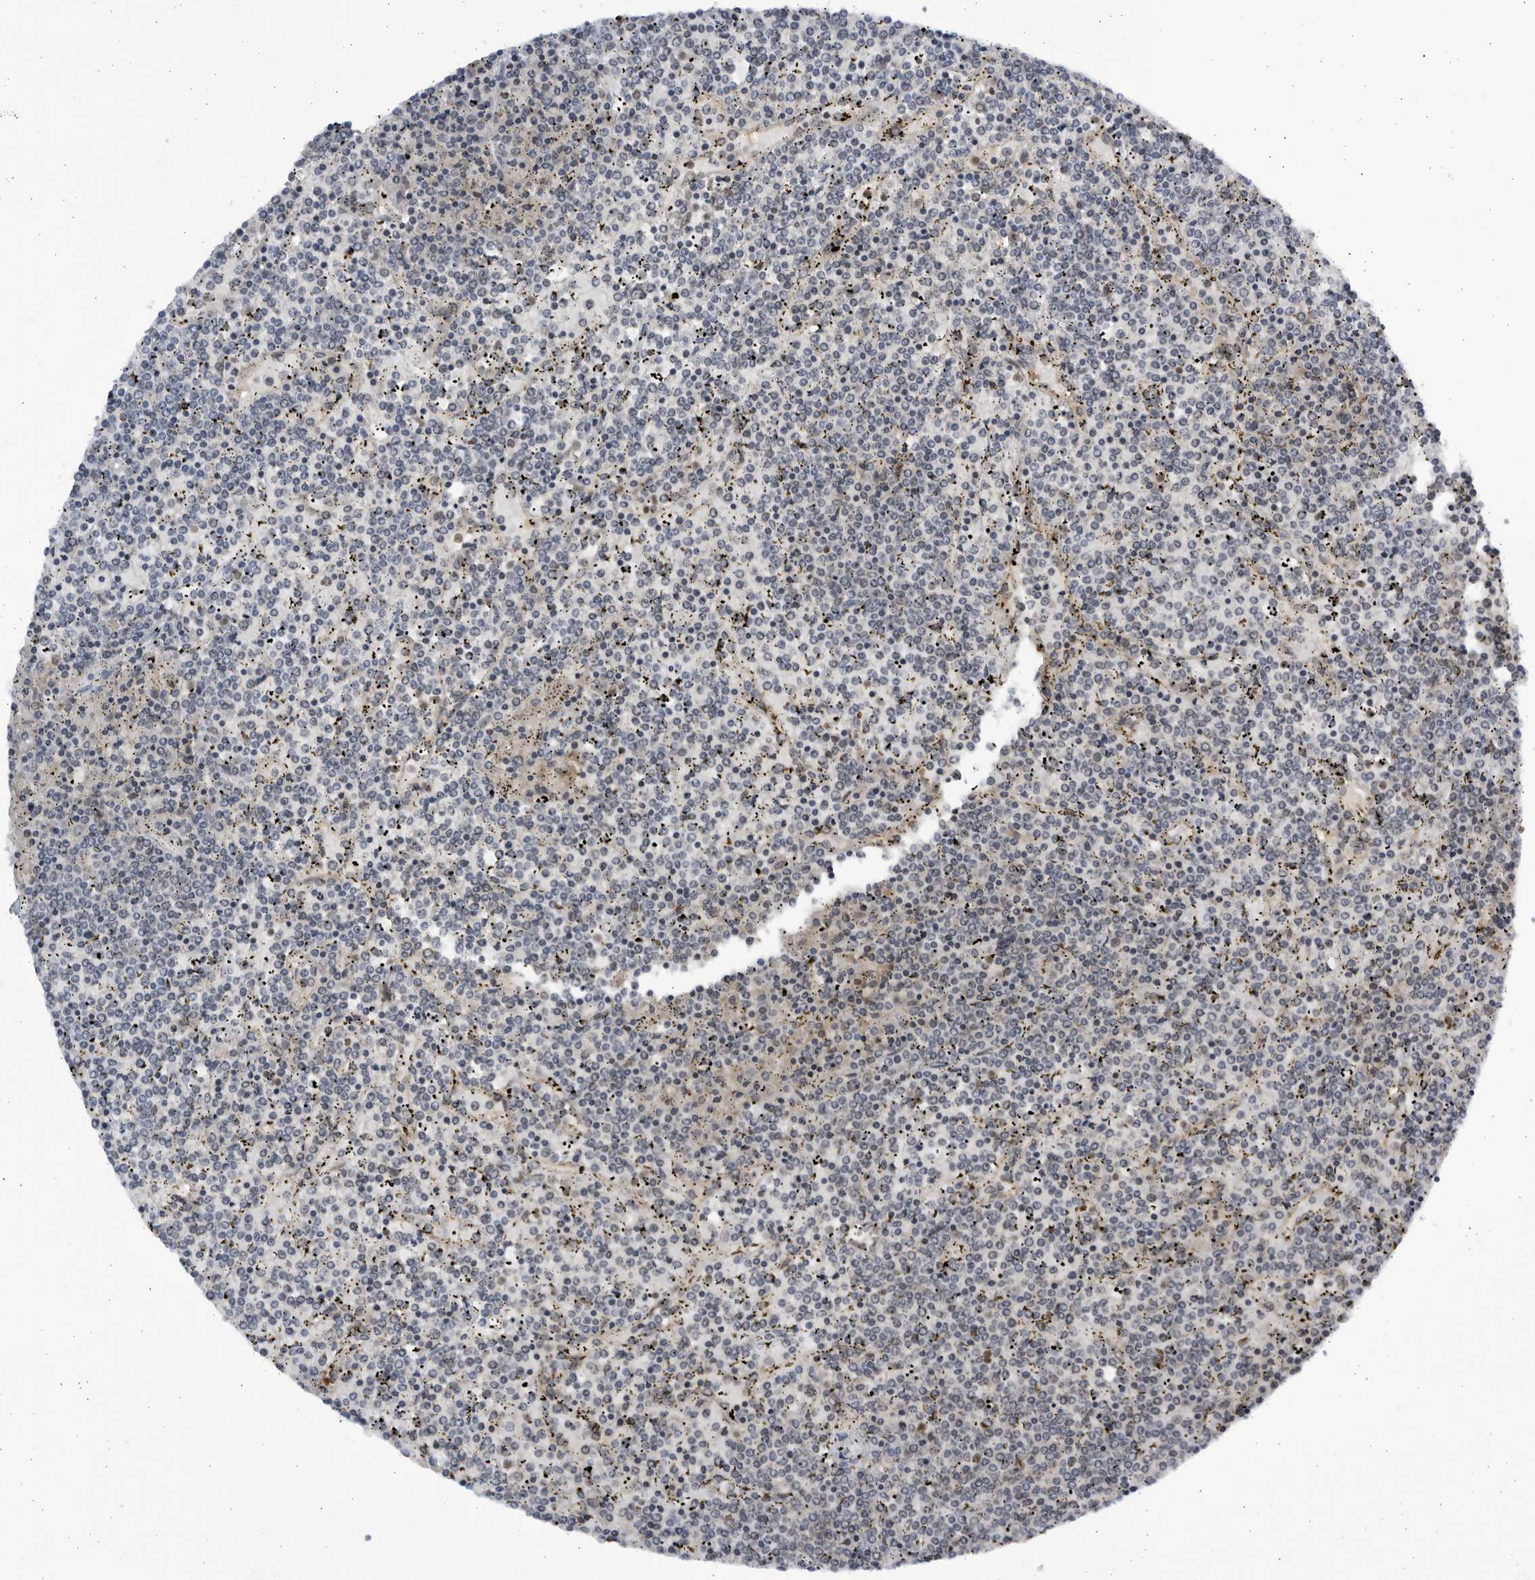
{"staining": {"intensity": "negative", "quantity": "none", "location": "none"}, "tissue": "lymphoma", "cell_type": "Tumor cells", "image_type": "cancer", "snomed": [{"axis": "morphology", "description": "Malignant lymphoma, non-Hodgkin's type, Low grade"}, {"axis": "topography", "description": "Spleen"}], "caption": "Tumor cells are negative for protein expression in human low-grade malignant lymphoma, non-Hodgkin's type.", "gene": "SLC25A22", "patient": {"sex": "female", "age": 19}}